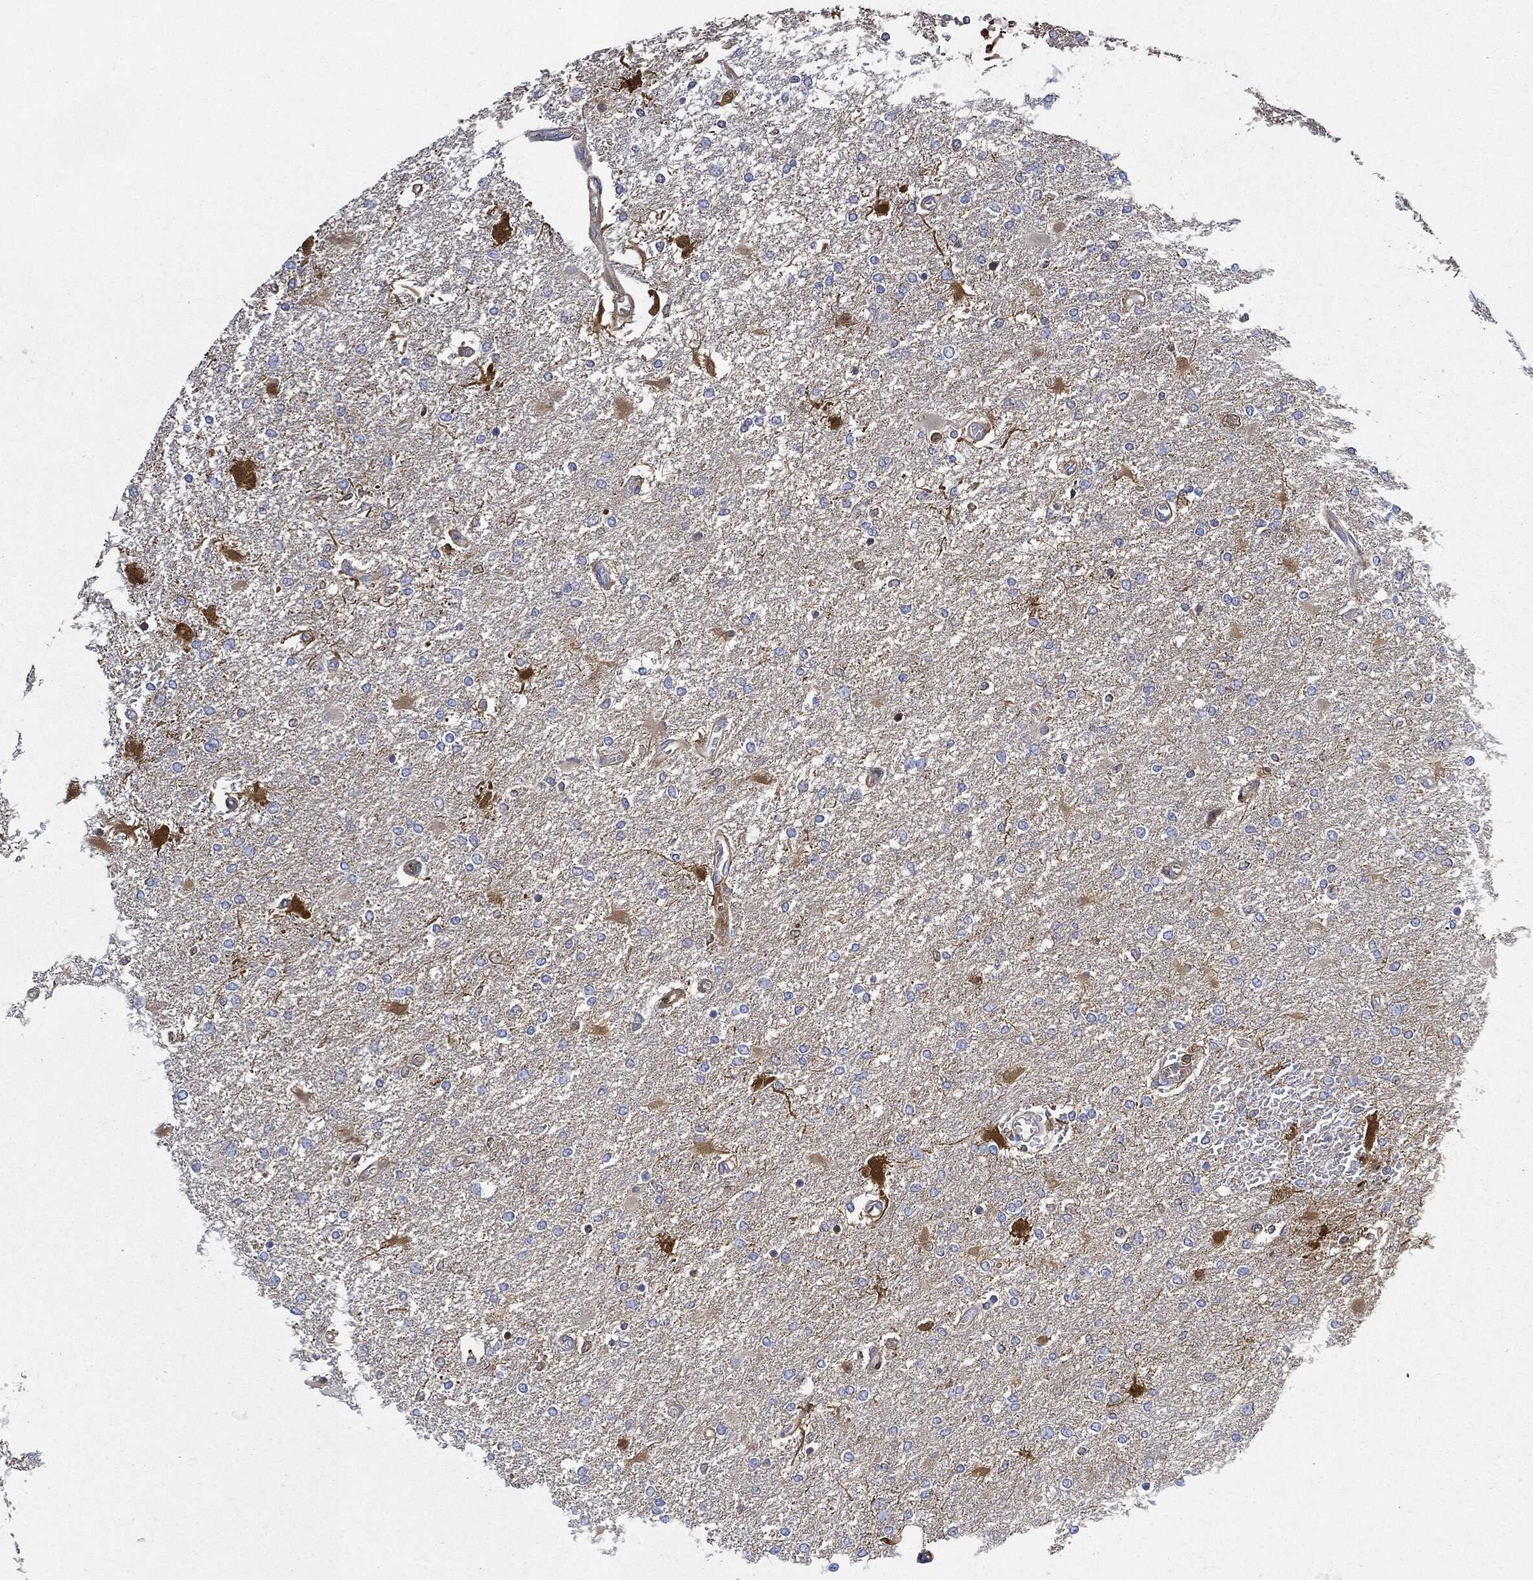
{"staining": {"intensity": "negative", "quantity": "none", "location": "none"}, "tissue": "glioma", "cell_type": "Tumor cells", "image_type": "cancer", "snomed": [{"axis": "morphology", "description": "Glioma, malignant, High grade"}, {"axis": "topography", "description": "Cerebral cortex"}], "caption": "Immunohistochemistry photomicrograph of neoplastic tissue: glioma stained with DAB (3,3'-diaminobenzidine) exhibits no significant protein positivity in tumor cells. (DAB (3,3'-diaminobenzidine) IHC, high magnification).", "gene": "IGLV6-57", "patient": {"sex": "male", "age": 79}}